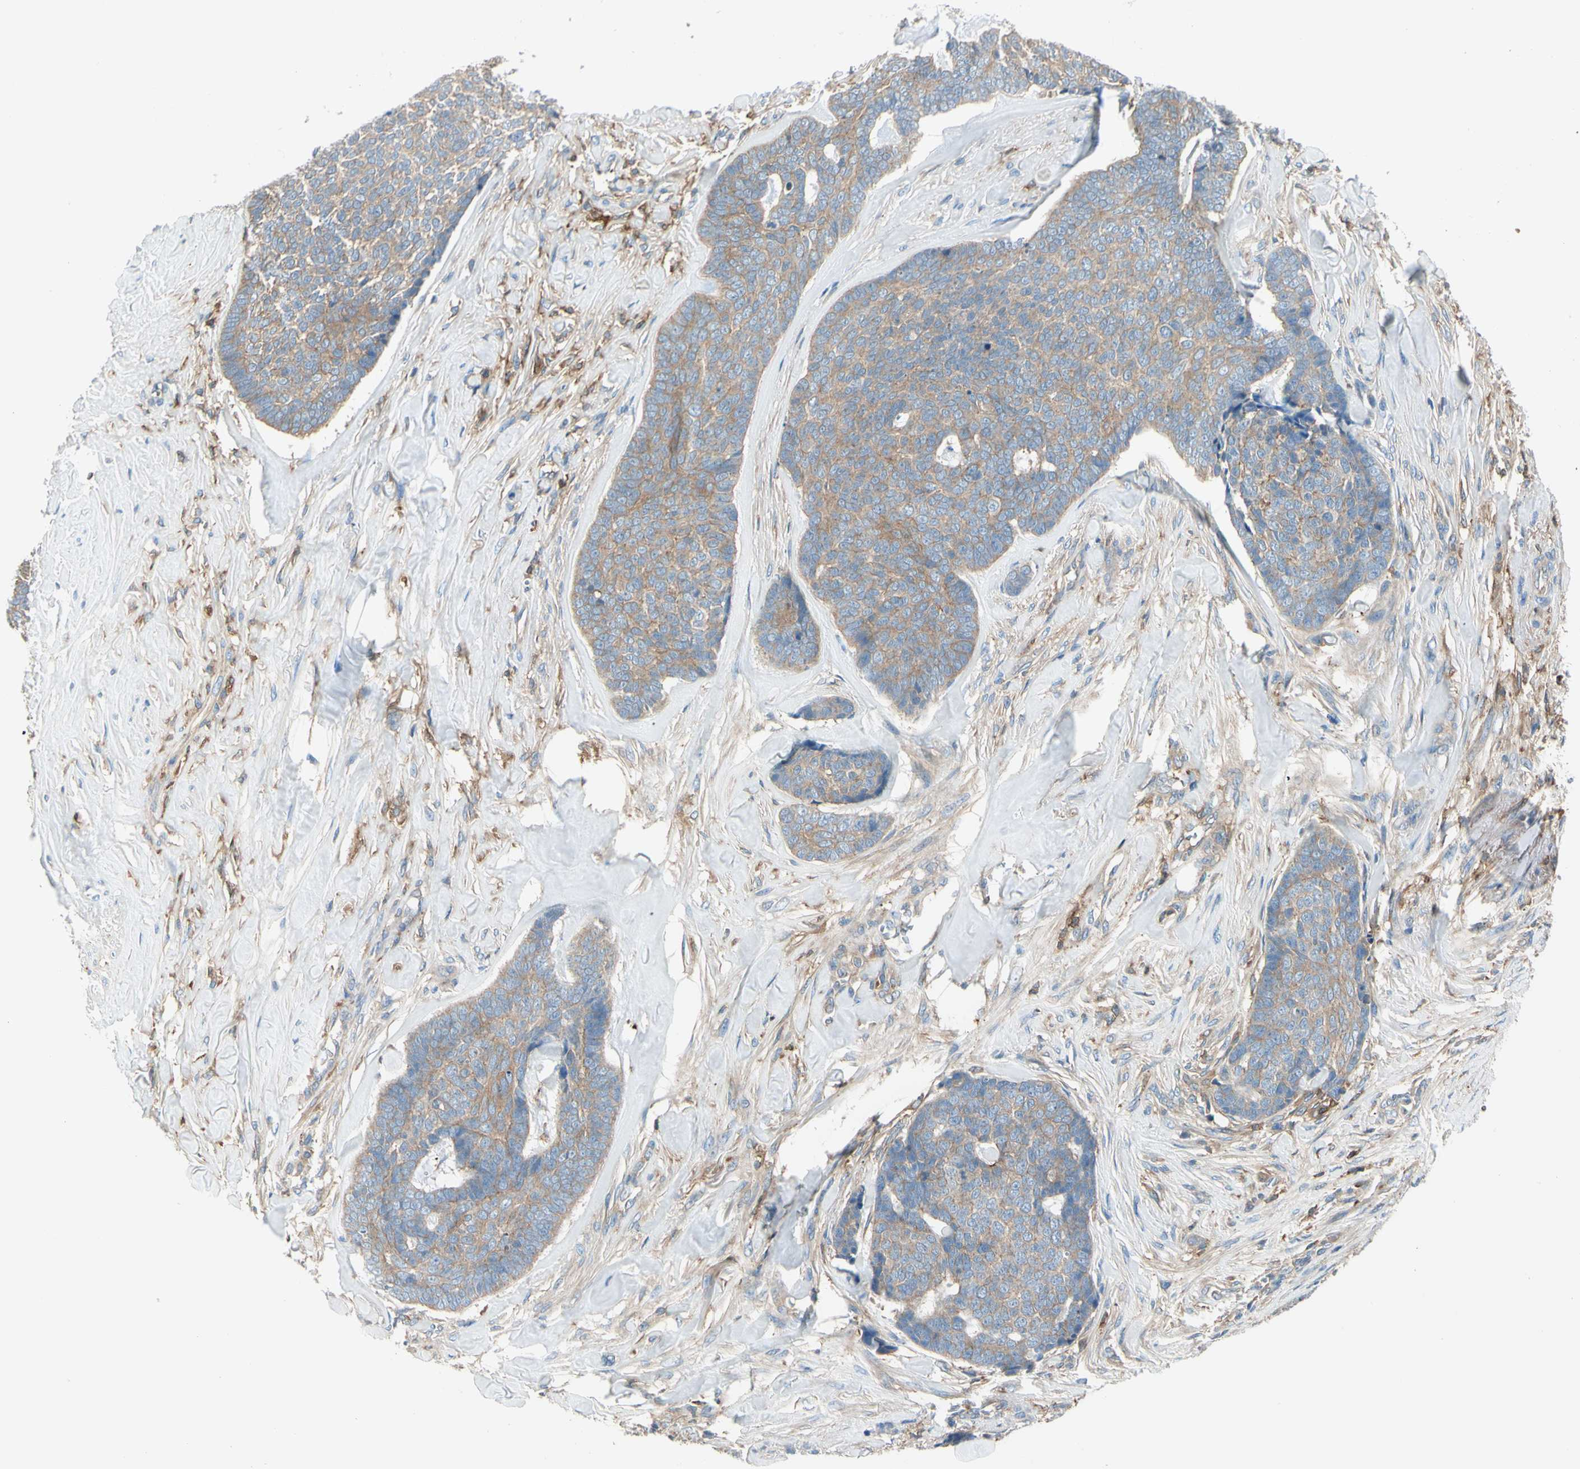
{"staining": {"intensity": "moderate", "quantity": ">75%", "location": "cytoplasmic/membranous"}, "tissue": "skin cancer", "cell_type": "Tumor cells", "image_type": "cancer", "snomed": [{"axis": "morphology", "description": "Basal cell carcinoma"}, {"axis": "topography", "description": "Skin"}], "caption": "This is an image of IHC staining of basal cell carcinoma (skin), which shows moderate expression in the cytoplasmic/membranous of tumor cells.", "gene": "CAPZA2", "patient": {"sex": "male", "age": 84}}